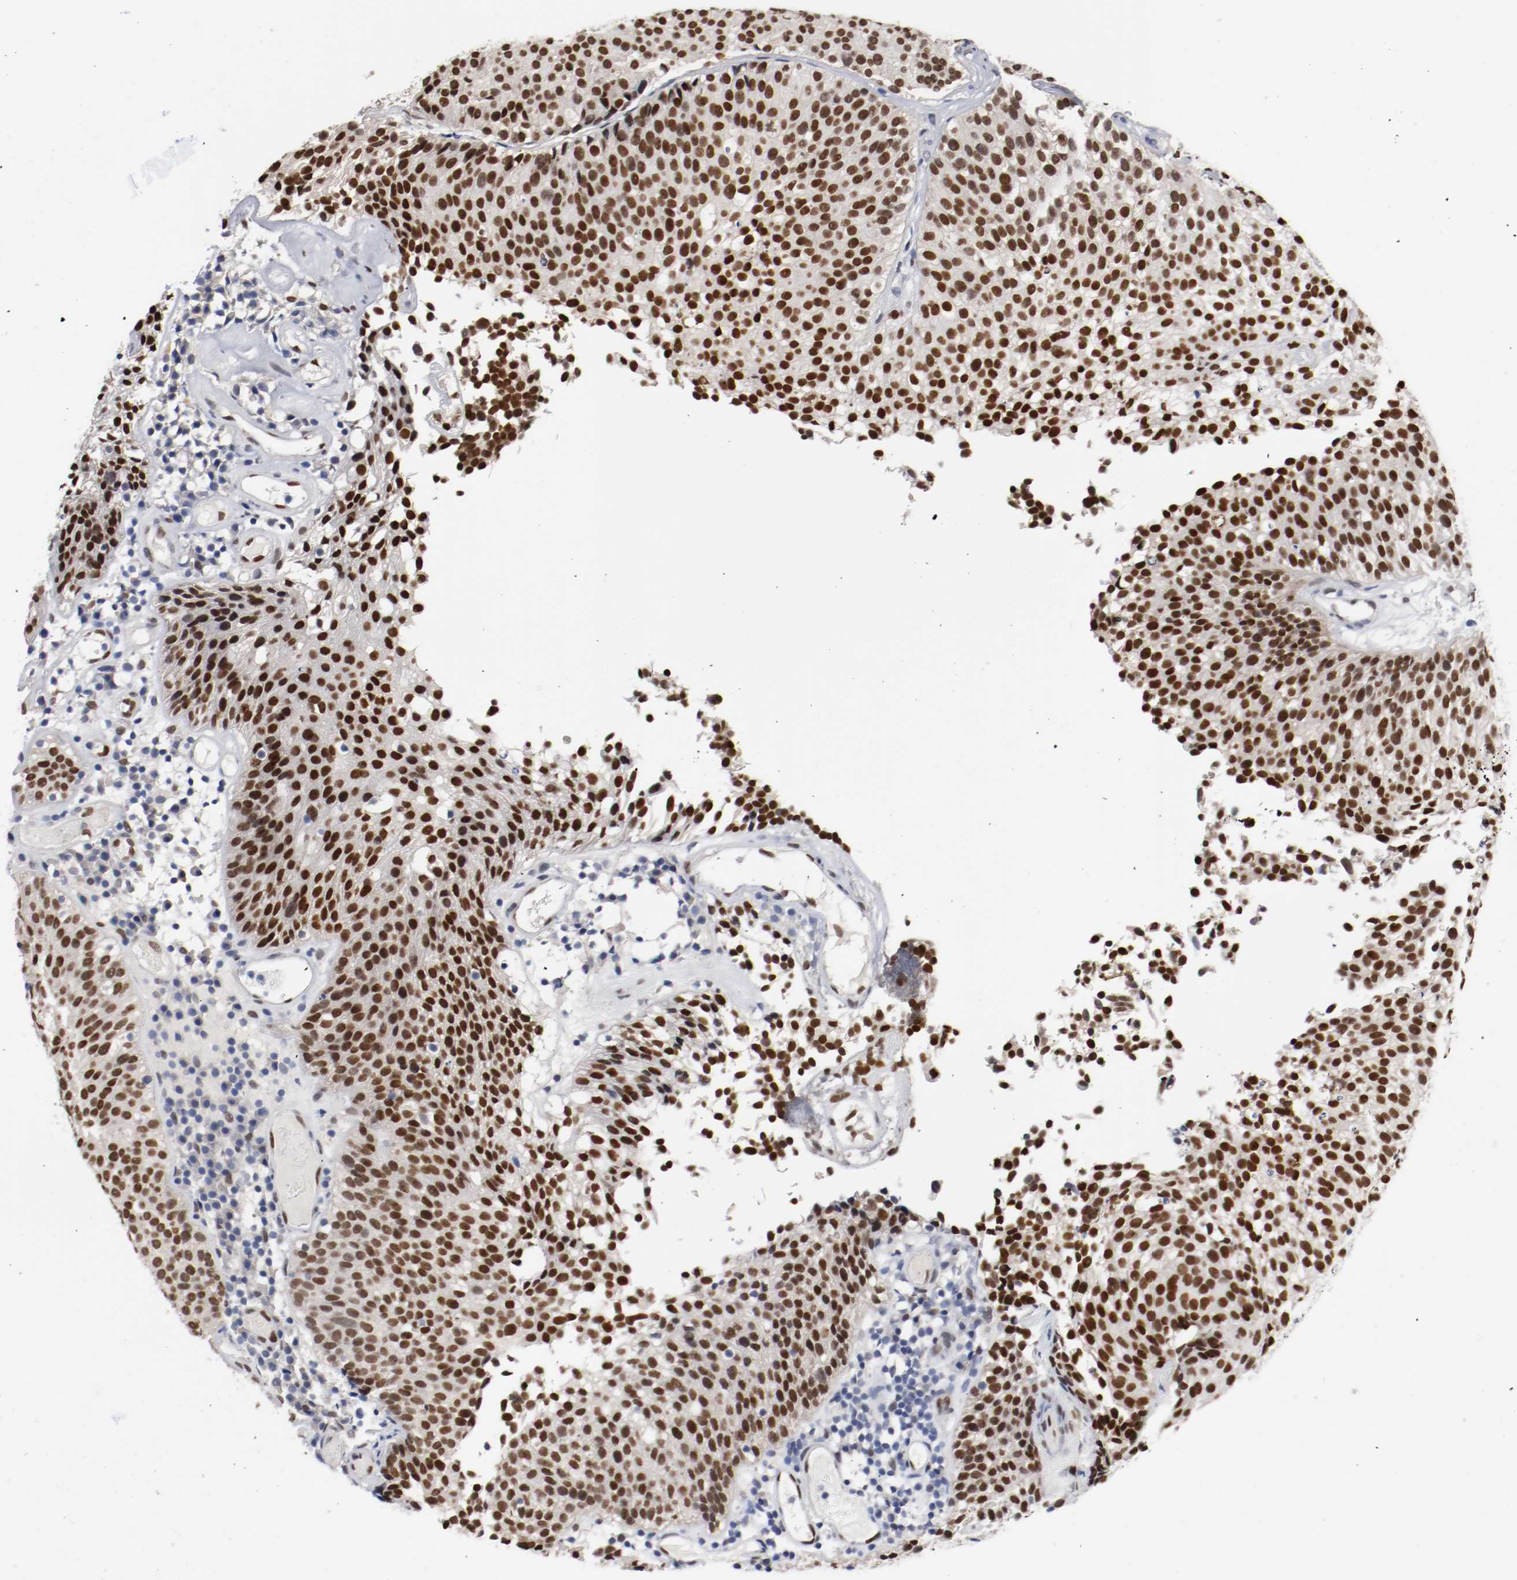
{"staining": {"intensity": "strong", "quantity": ">75%", "location": "nuclear"}, "tissue": "urothelial cancer", "cell_type": "Tumor cells", "image_type": "cancer", "snomed": [{"axis": "morphology", "description": "Urothelial carcinoma, Low grade"}, {"axis": "topography", "description": "Urinary bladder"}], "caption": "Tumor cells reveal strong nuclear expression in about >75% of cells in urothelial cancer. The protein is shown in brown color, while the nuclei are stained blue.", "gene": "FOSL2", "patient": {"sex": "male", "age": 85}}